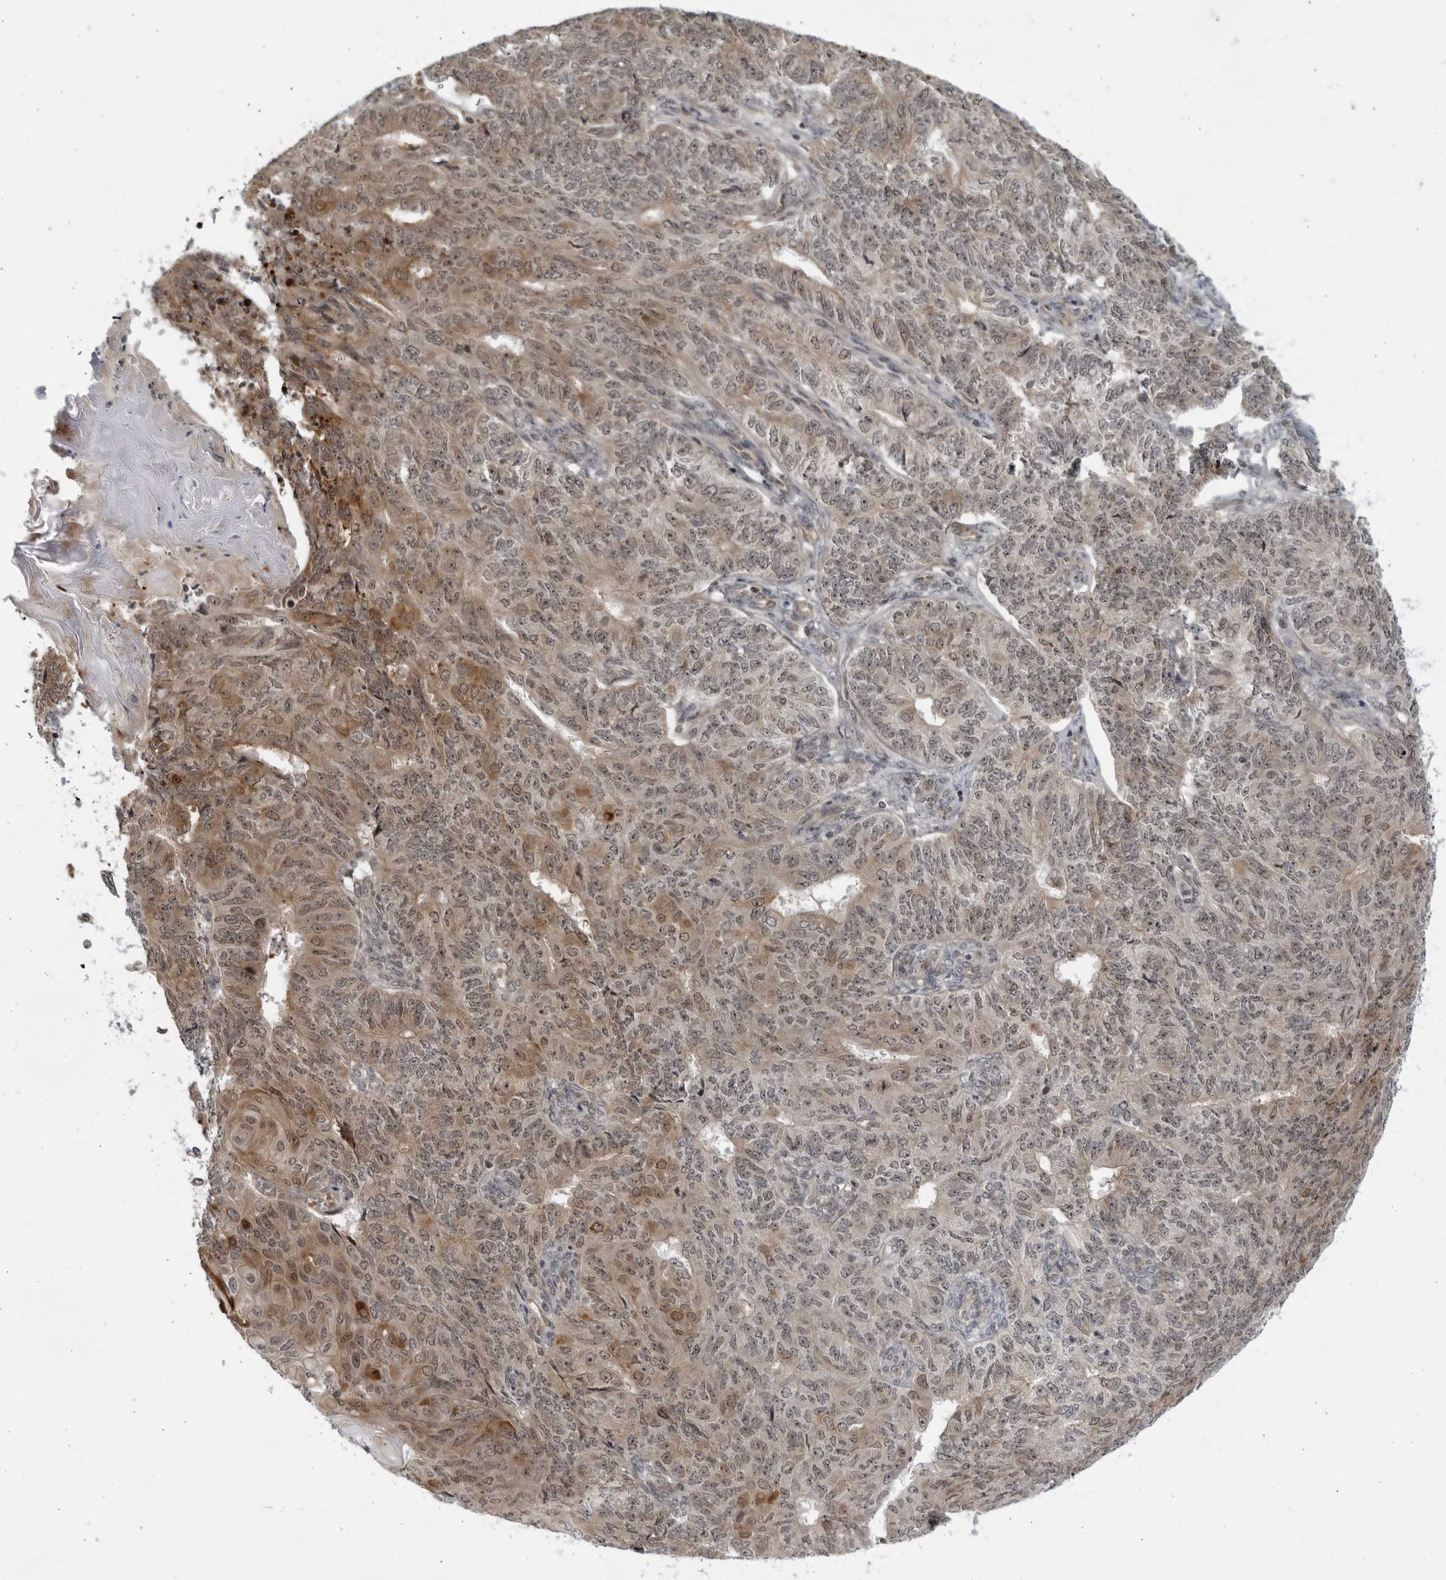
{"staining": {"intensity": "moderate", "quantity": "25%-75%", "location": "cytoplasmic/membranous,nuclear"}, "tissue": "endometrial cancer", "cell_type": "Tumor cells", "image_type": "cancer", "snomed": [{"axis": "morphology", "description": "Adenocarcinoma, NOS"}, {"axis": "topography", "description": "Endometrium"}], "caption": "A medium amount of moderate cytoplasmic/membranous and nuclear staining is seen in approximately 25%-75% of tumor cells in adenocarcinoma (endometrial) tissue. (DAB IHC, brown staining for protein, blue staining for nuclei).", "gene": "ITGB3BP", "patient": {"sex": "female", "age": 32}}